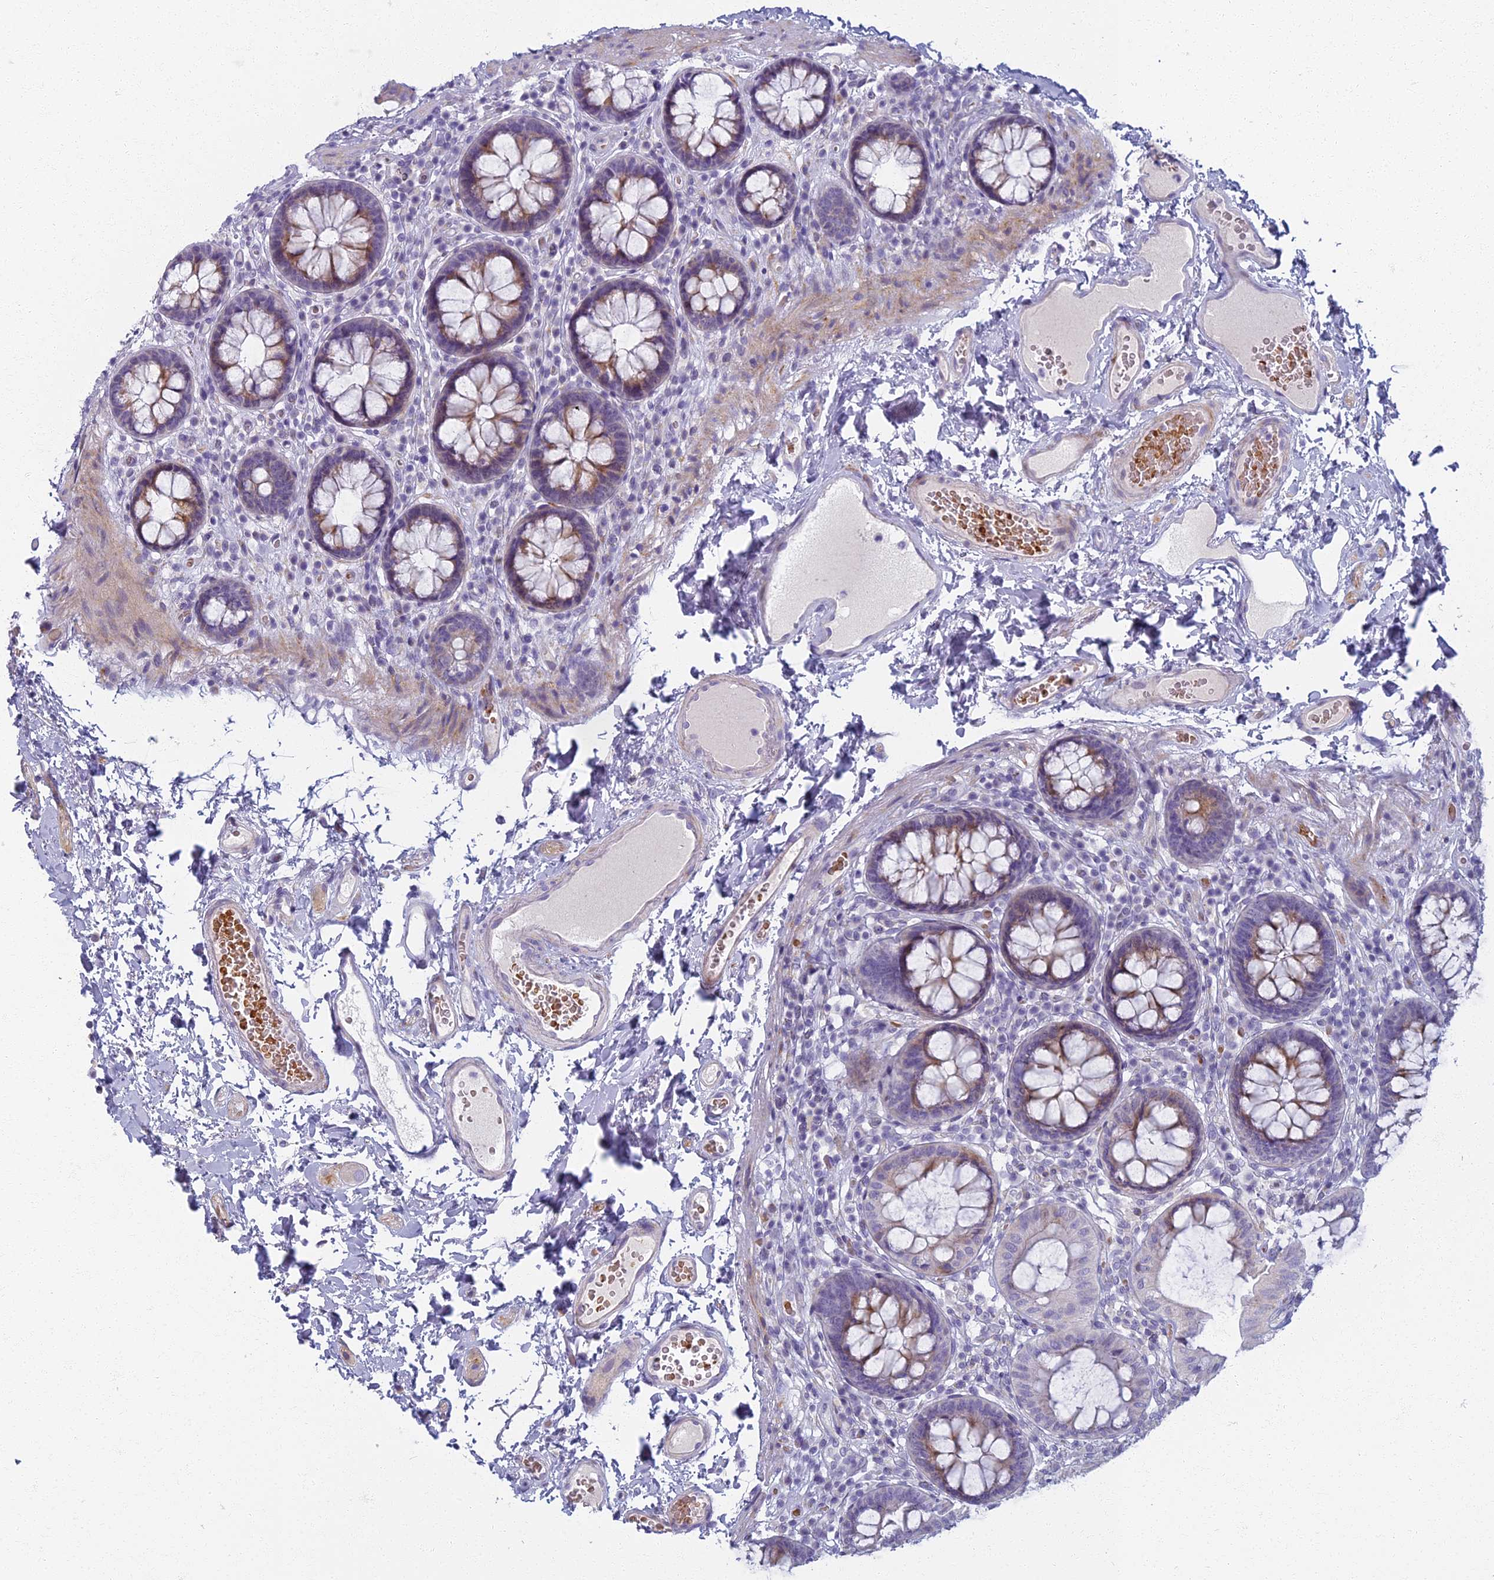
{"staining": {"intensity": "negative", "quantity": "none", "location": "none"}, "tissue": "colon", "cell_type": "Endothelial cells", "image_type": "normal", "snomed": [{"axis": "morphology", "description": "Normal tissue, NOS"}, {"axis": "topography", "description": "Colon"}], "caption": "A high-resolution histopathology image shows IHC staining of normal colon, which exhibits no significant staining in endothelial cells.", "gene": "ARL15", "patient": {"sex": "male", "age": 84}}